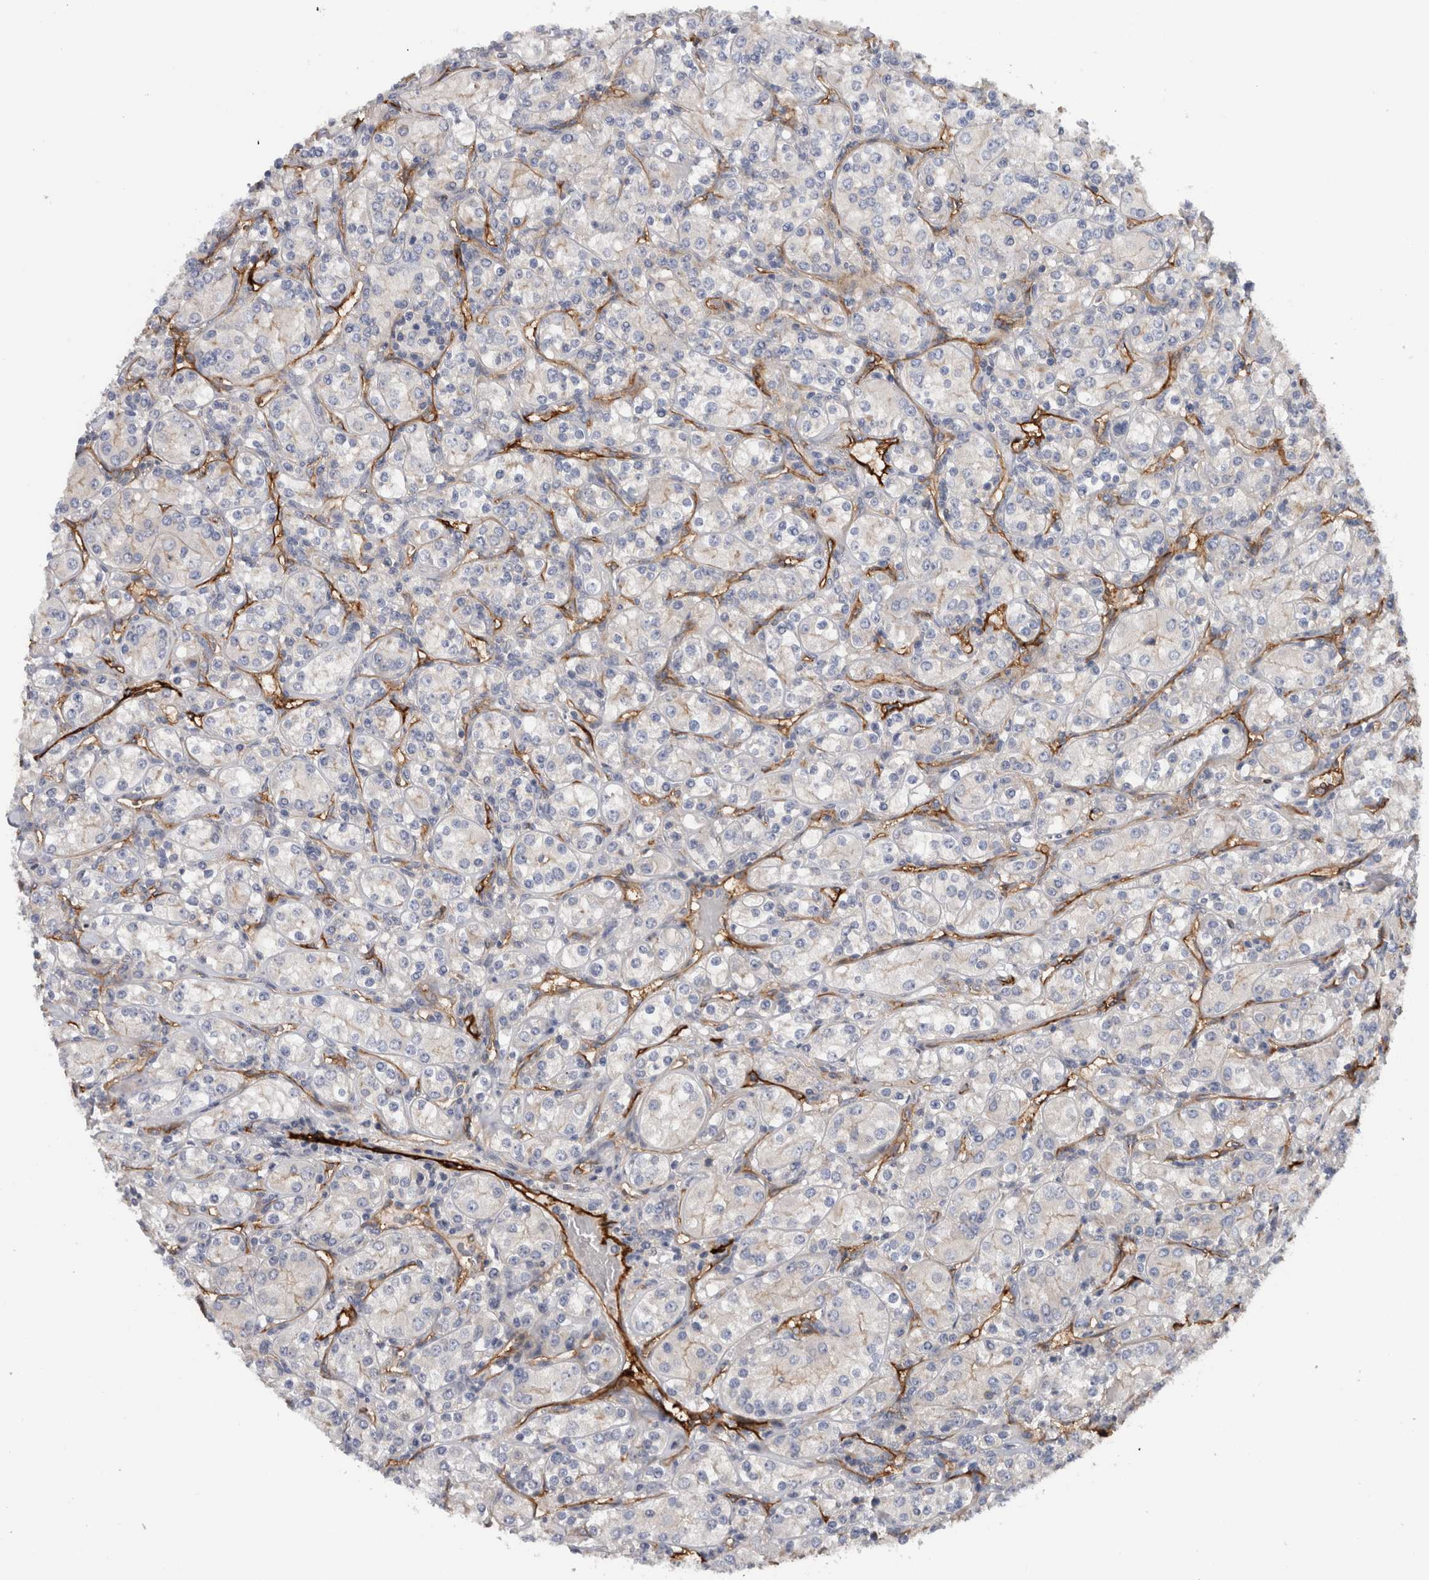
{"staining": {"intensity": "negative", "quantity": "none", "location": "none"}, "tissue": "renal cancer", "cell_type": "Tumor cells", "image_type": "cancer", "snomed": [{"axis": "morphology", "description": "Adenocarcinoma, NOS"}, {"axis": "topography", "description": "Kidney"}], "caption": "An immunohistochemistry image of renal adenocarcinoma is shown. There is no staining in tumor cells of renal adenocarcinoma.", "gene": "CD59", "patient": {"sex": "male", "age": 77}}